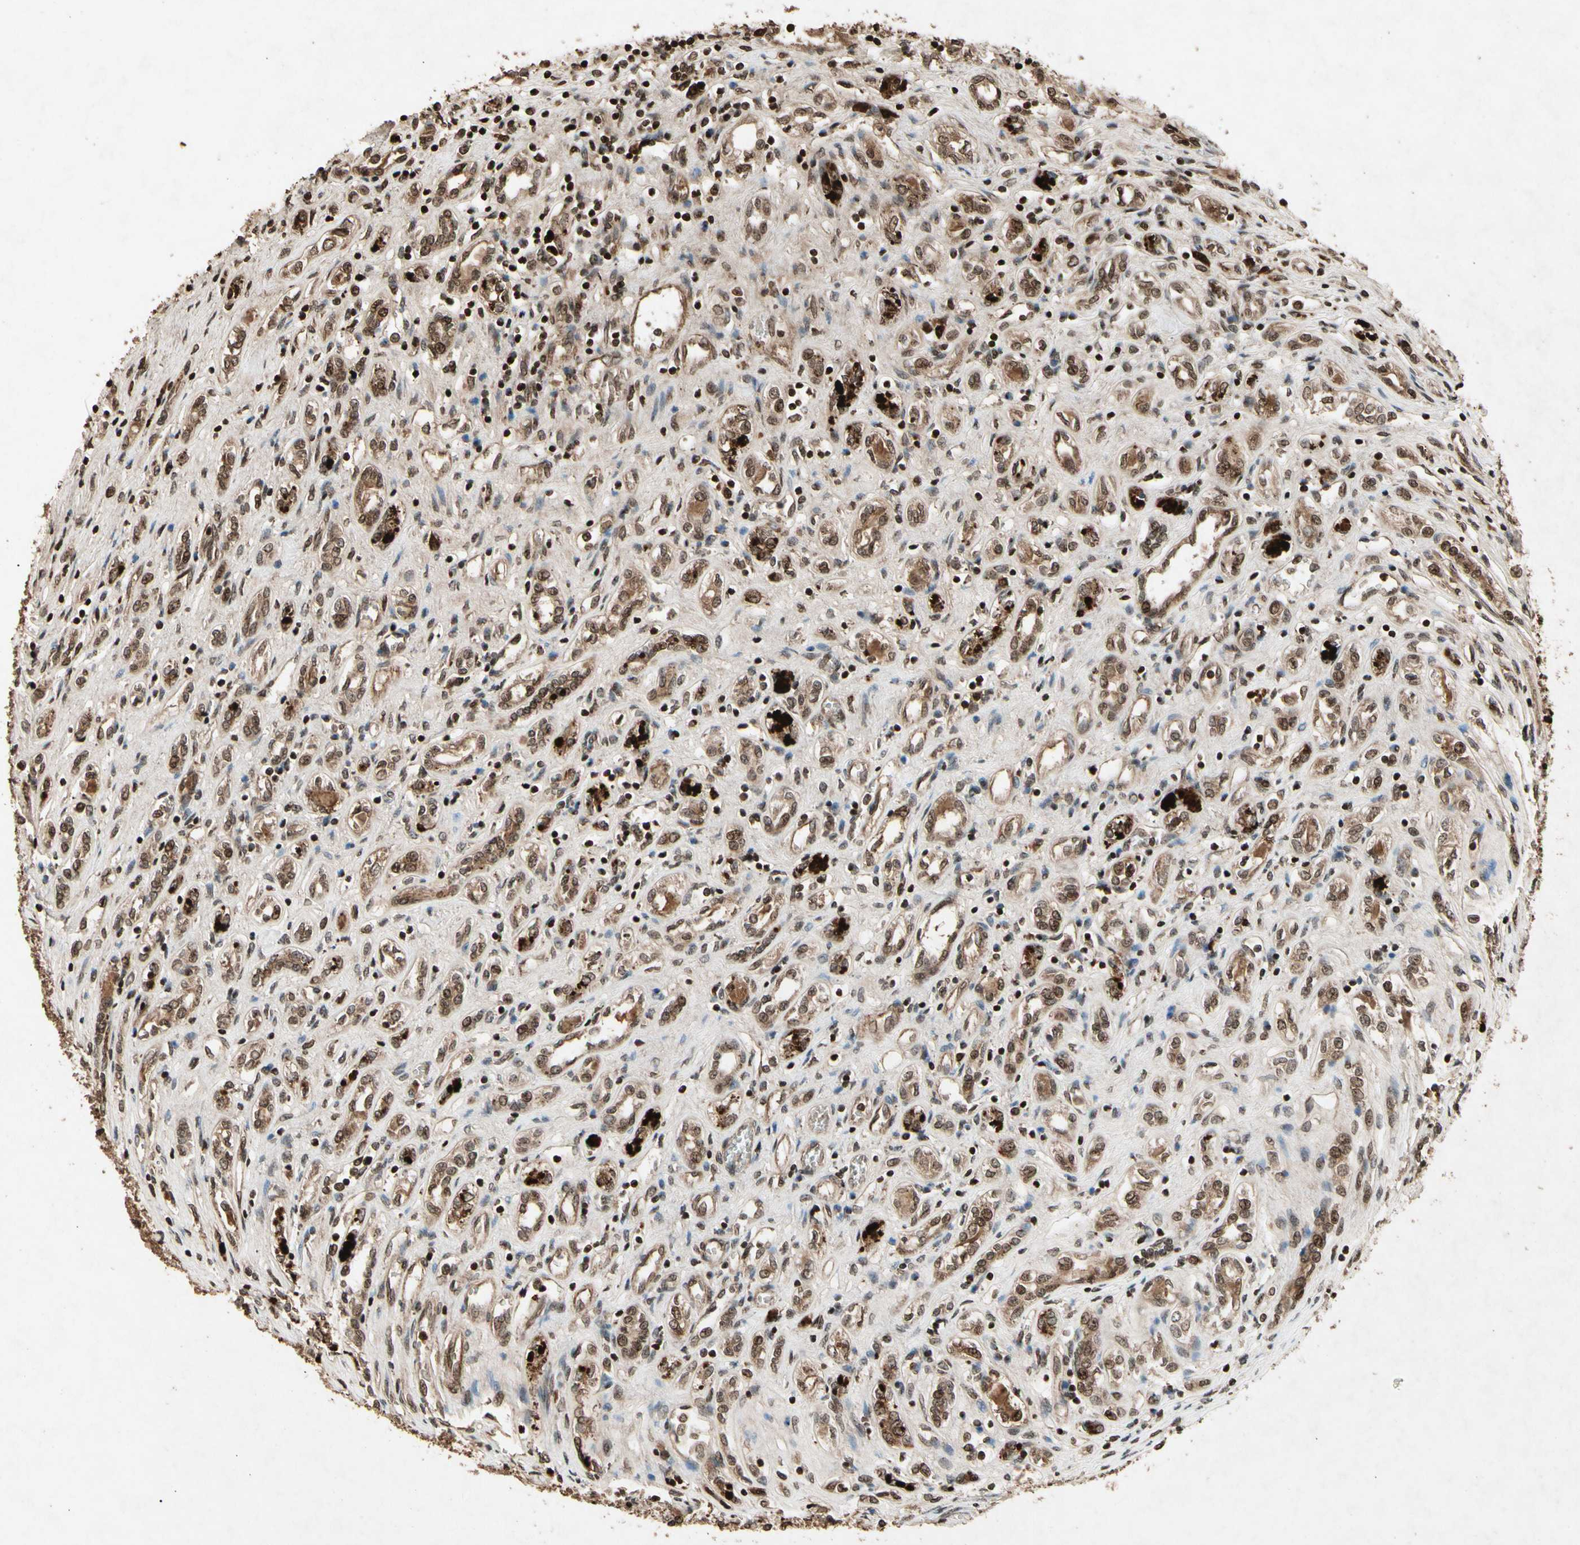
{"staining": {"intensity": "strong", "quantity": ">75%", "location": "cytoplasmic/membranous,nuclear"}, "tissue": "renal cancer", "cell_type": "Tumor cells", "image_type": "cancer", "snomed": [{"axis": "morphology", "description": "Adenocarcinoma, NOS"}, {"axis": "topography", "description": "Kidney"}], "caption": "Immunohistochemistry (DAB) staining of renal cancer exhibits strong cytoplasmic/membranous and nuclear protein positivity in about >75% of tumor cells.", "gene": "GLRX", "patient": {"sex": "female", "age": 70}}